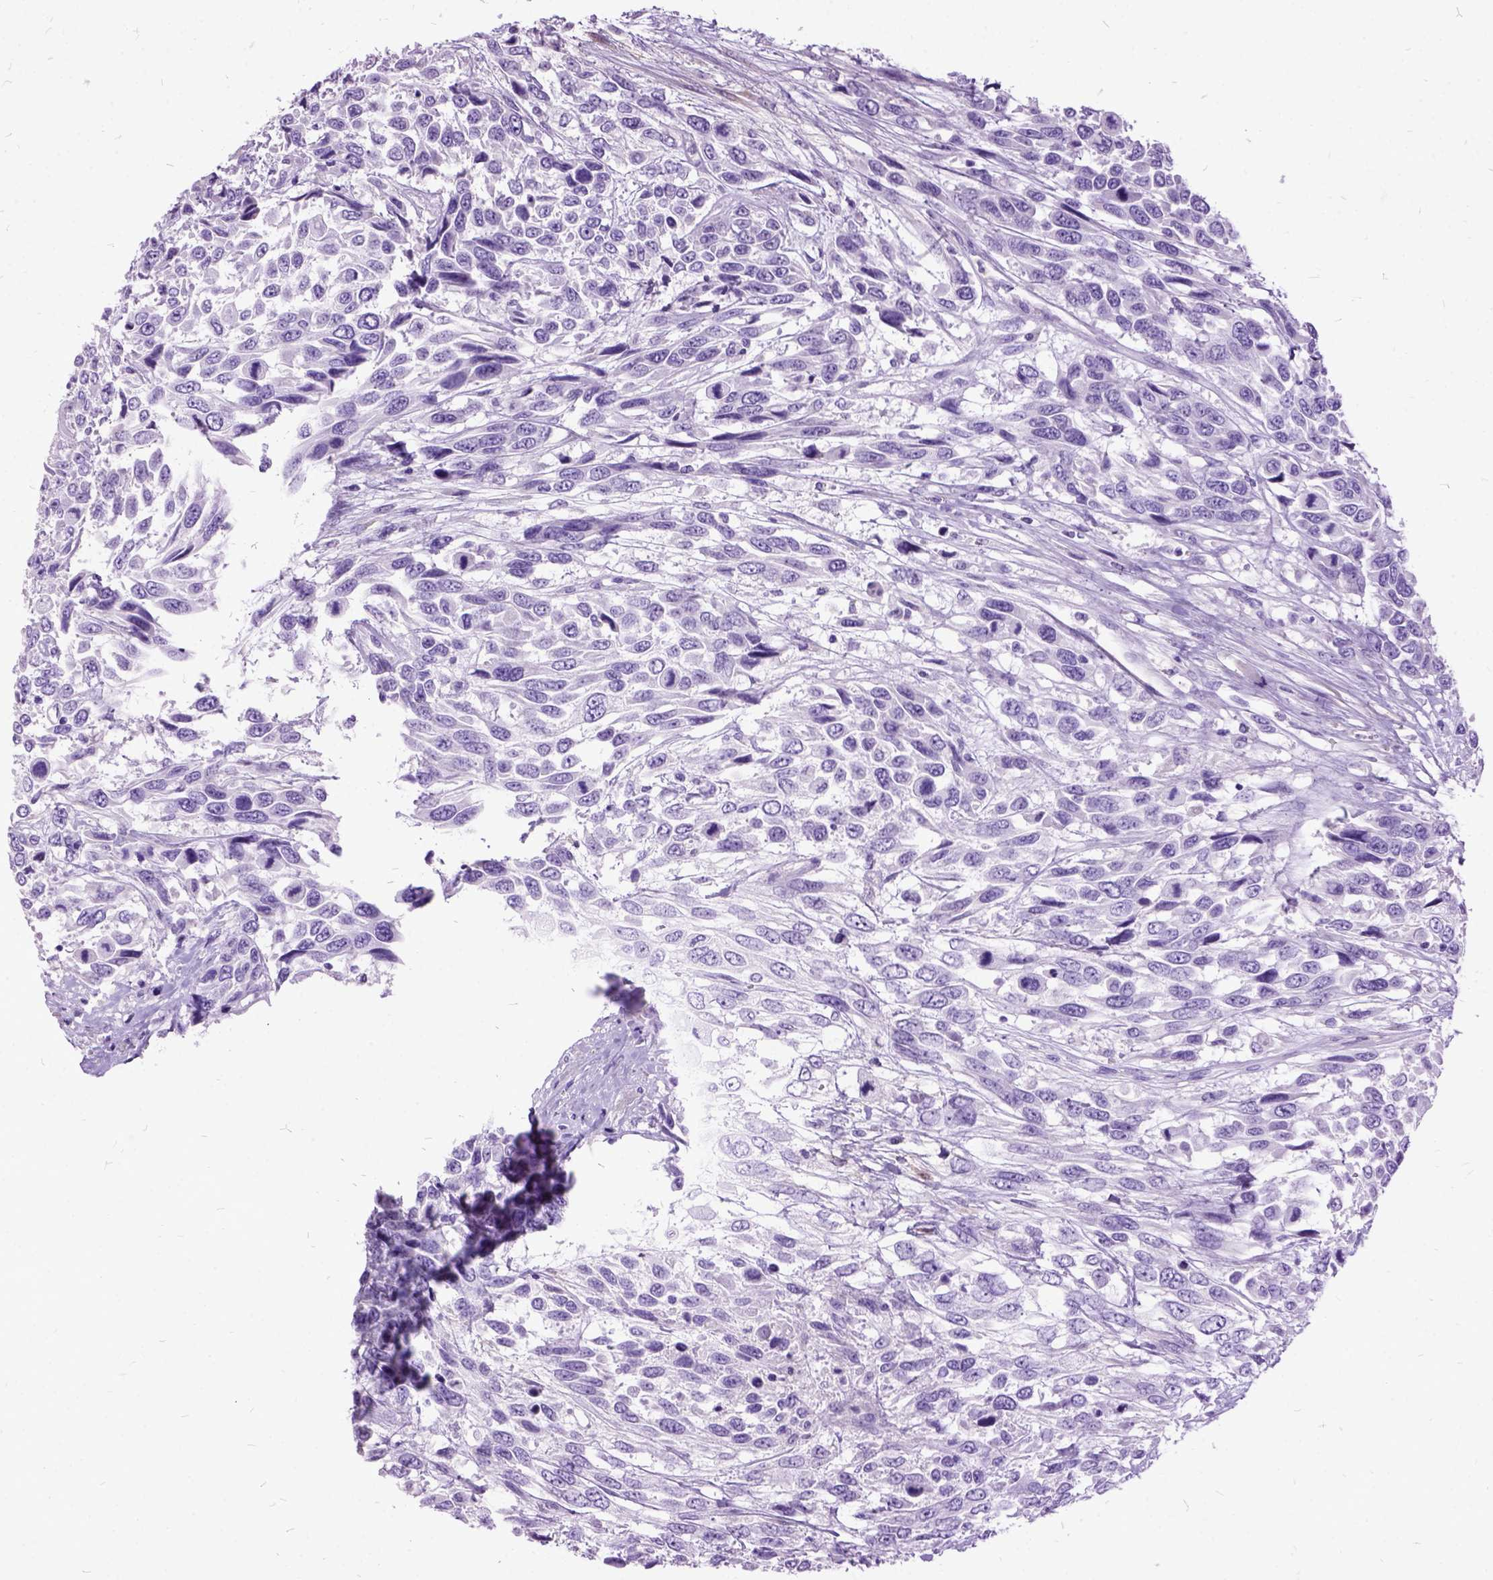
{"staining": {"intensity": "negative", "quantity": "none", "location": "none"}, "tissue": "urothelial cancer", "cell_type": "Tumor cells", "image_type": "cancer", "snomed": [{"axis": "morphology", "description": "Urothelial carcinoma, High grade"}, {"axis": "topography", "description": "Urinary bladder"}], "caption": "Immunohistochemistry of human urothelial cancer shows no expression in tumor cells.", "gene": "MME", "patient": {"sex": "female", "age": 70}}